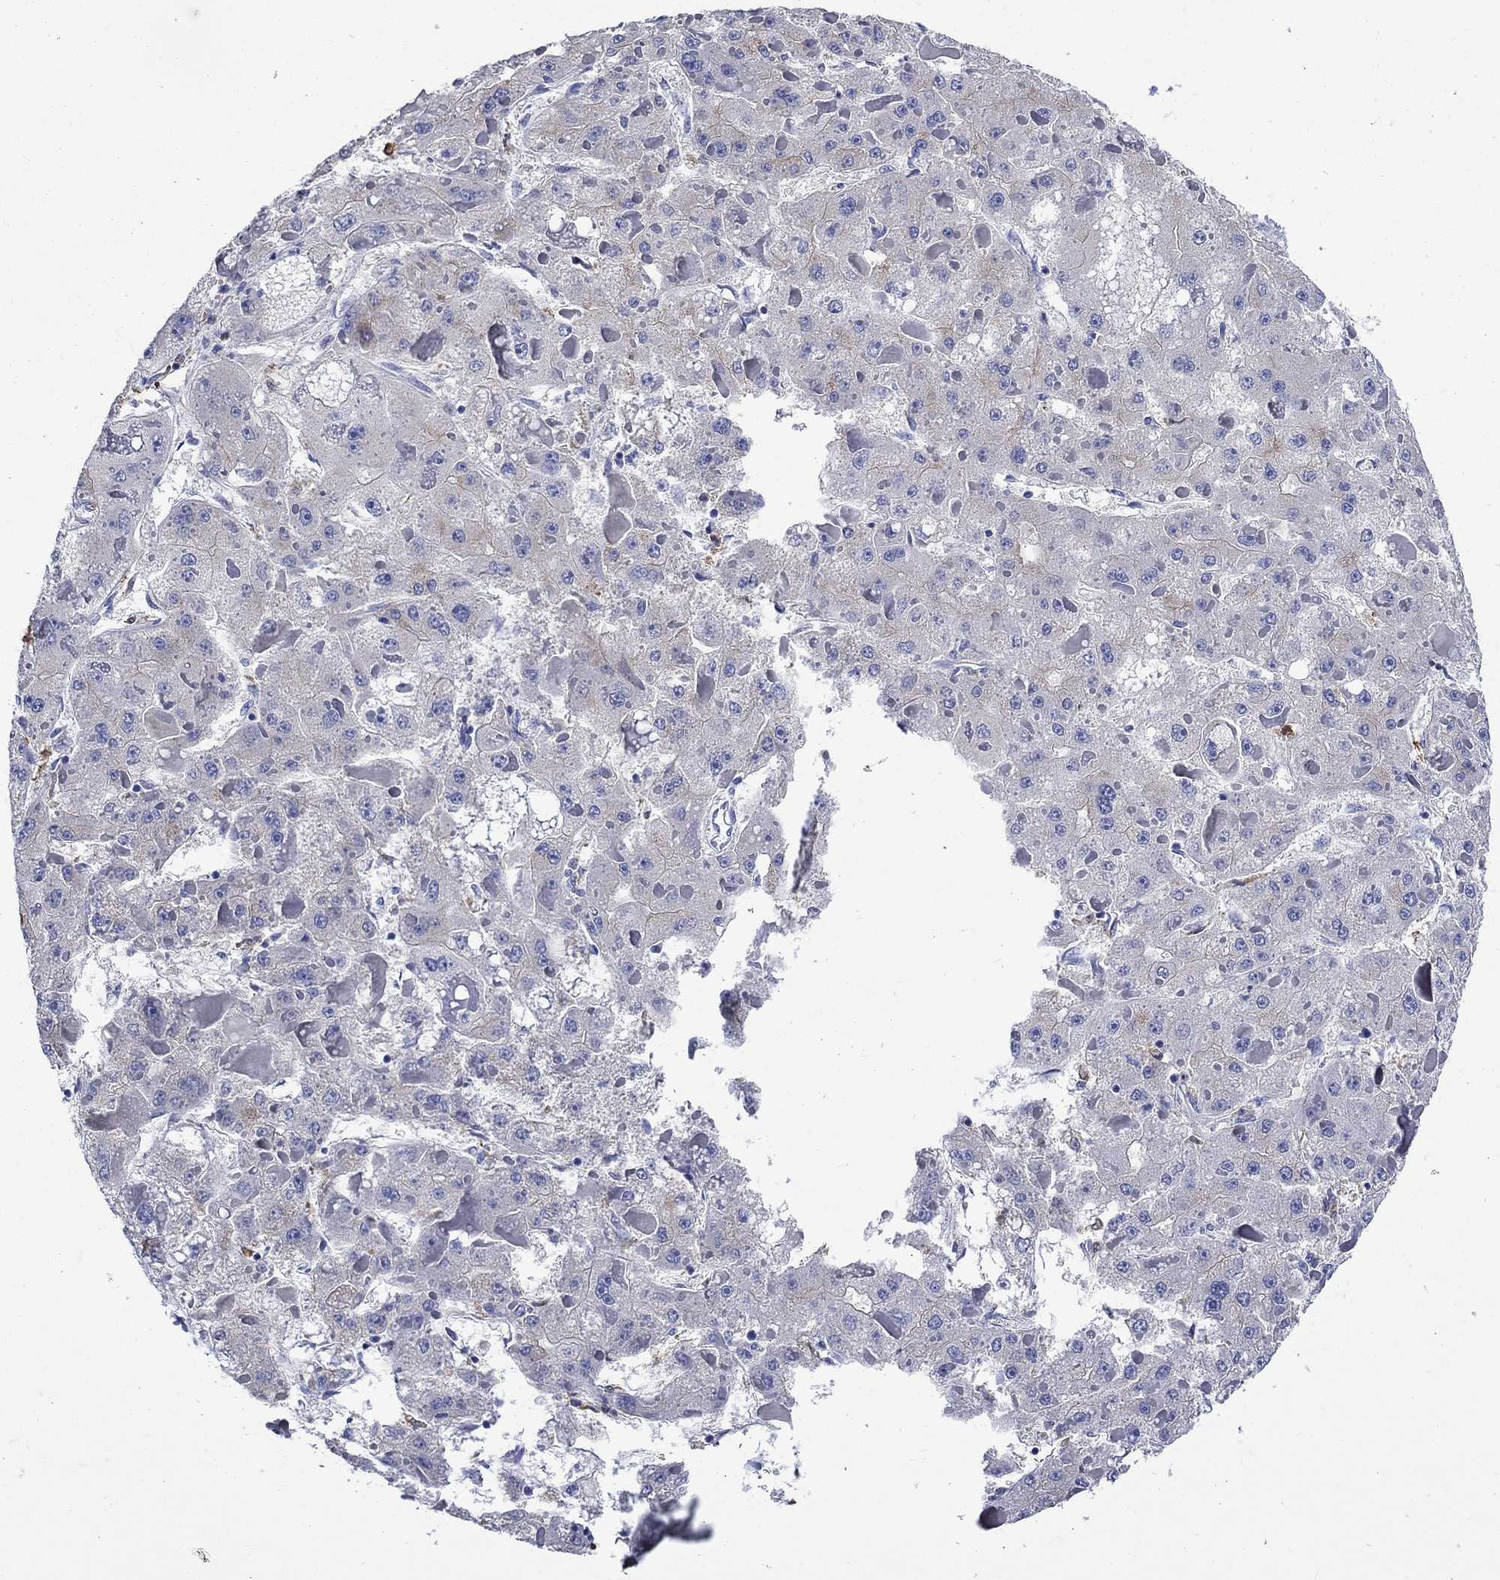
{"staining": {"intensity": "weak", "quantity": "<25%", "location": "cytoplasmic/membranous"}, "tissue": "liver cancer", "cell_type": "Tumor cells", "image_type": "cancer", "snomed": [{"axis": "morphology", "description": "Carcinoma, Hepatocellular, NOS"}, {"axis": "topography", "description": "Liver"}], "caption": "Tumor cells show no significant staining in hepatocellular carcinoma (liver). (Stains: DAB (3,3'-diaminobenzidine) immunohistochemistry (IHC) with hematoxylin counter stain, Microscopy: brightfield microscopy at high magnification).", "gene": "TFR2", "patient": {"sex": "female", "age": 73}}